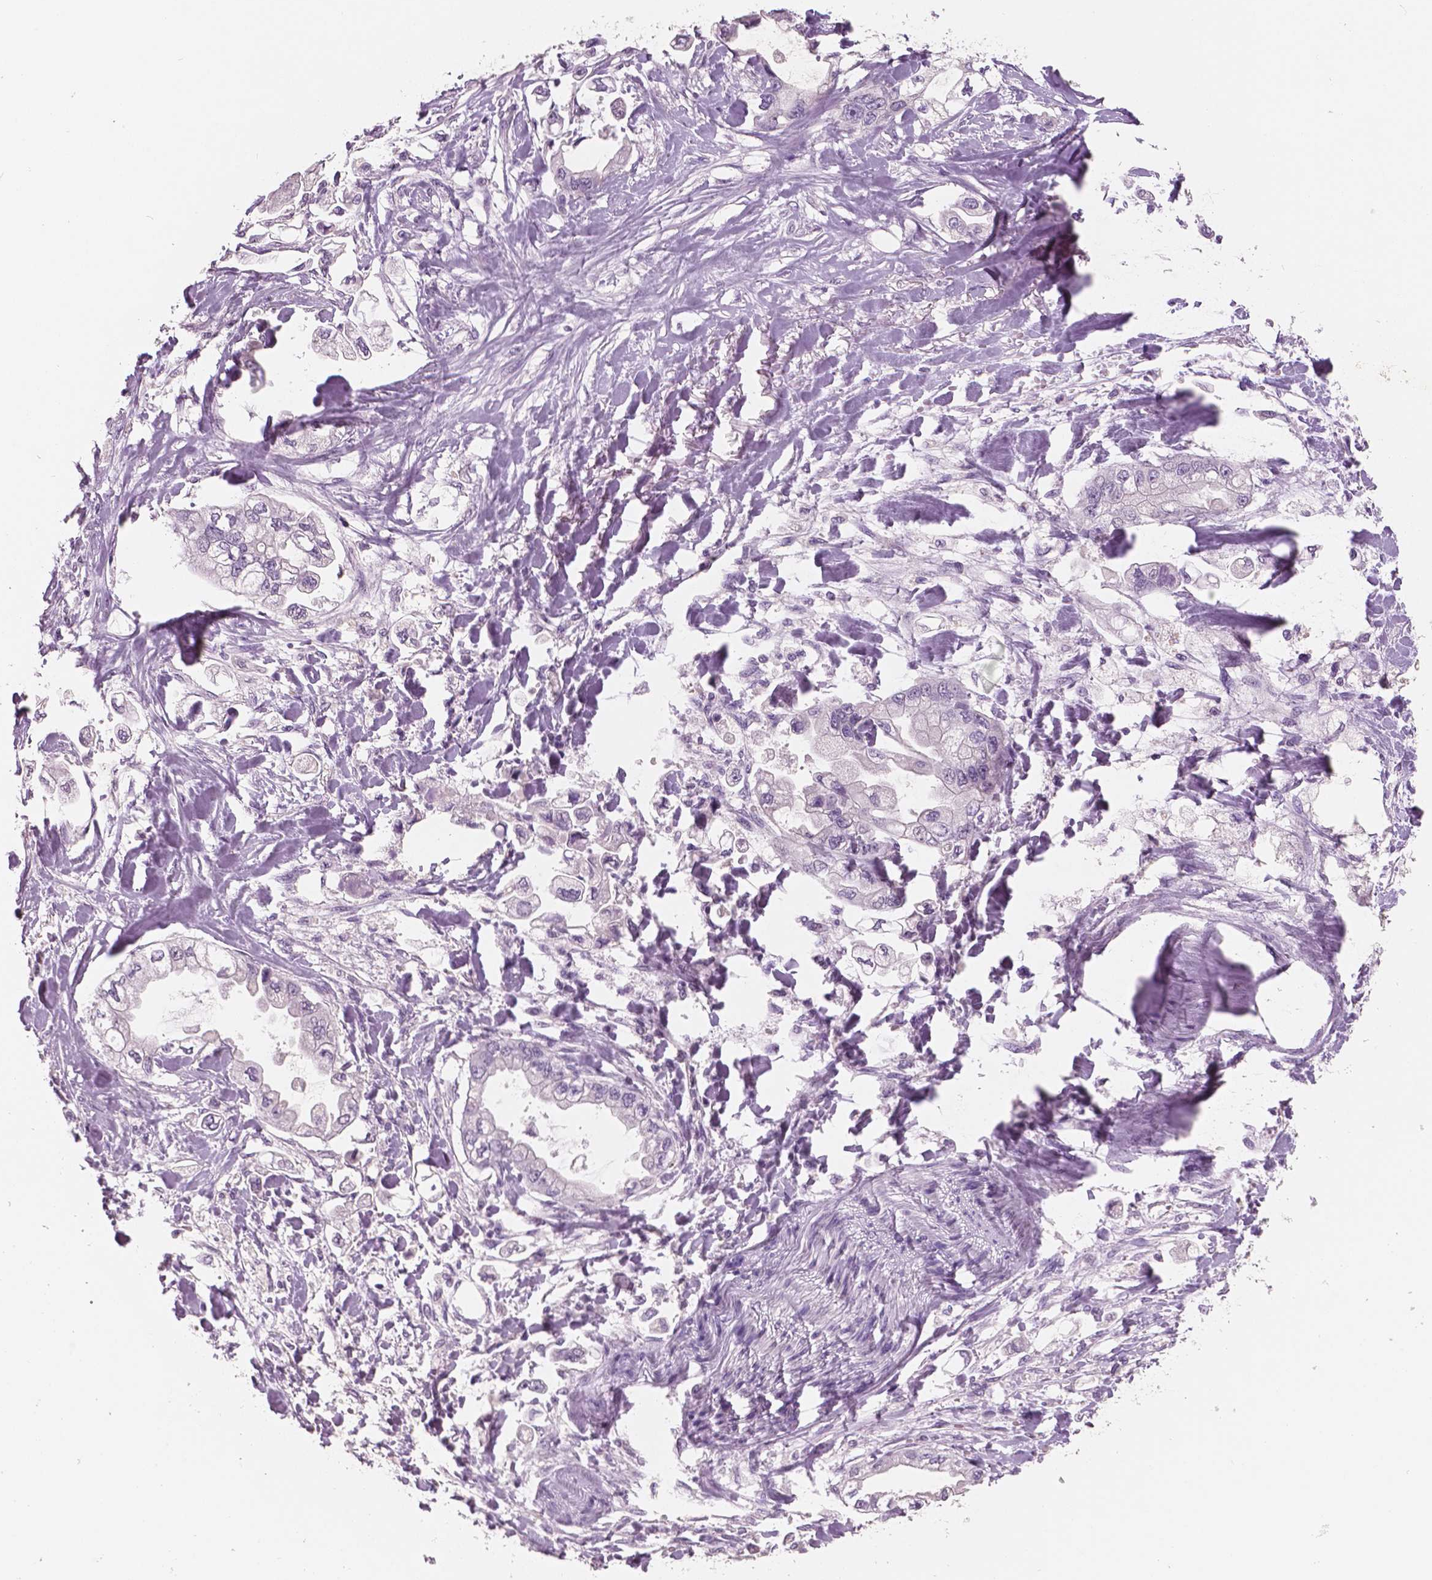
{"staining": {"intensity": "negative", "quantity": "none", "location": "none"}, "tissue": "stomach cancer", "cell_type": "Tumor cells", "image_type": "cancer", "snomed": [{"axis": "morphology", "description": "Adenocarcinoma, NOS"}, {"axis": "topography", "description": "Stomach"}], "caption": "Tumor cells are negative for protein expression in human stomach cancer (adenocarcinoma).", "gene": "NECAB2", "patient": {"sex": "male", "age": 62}}